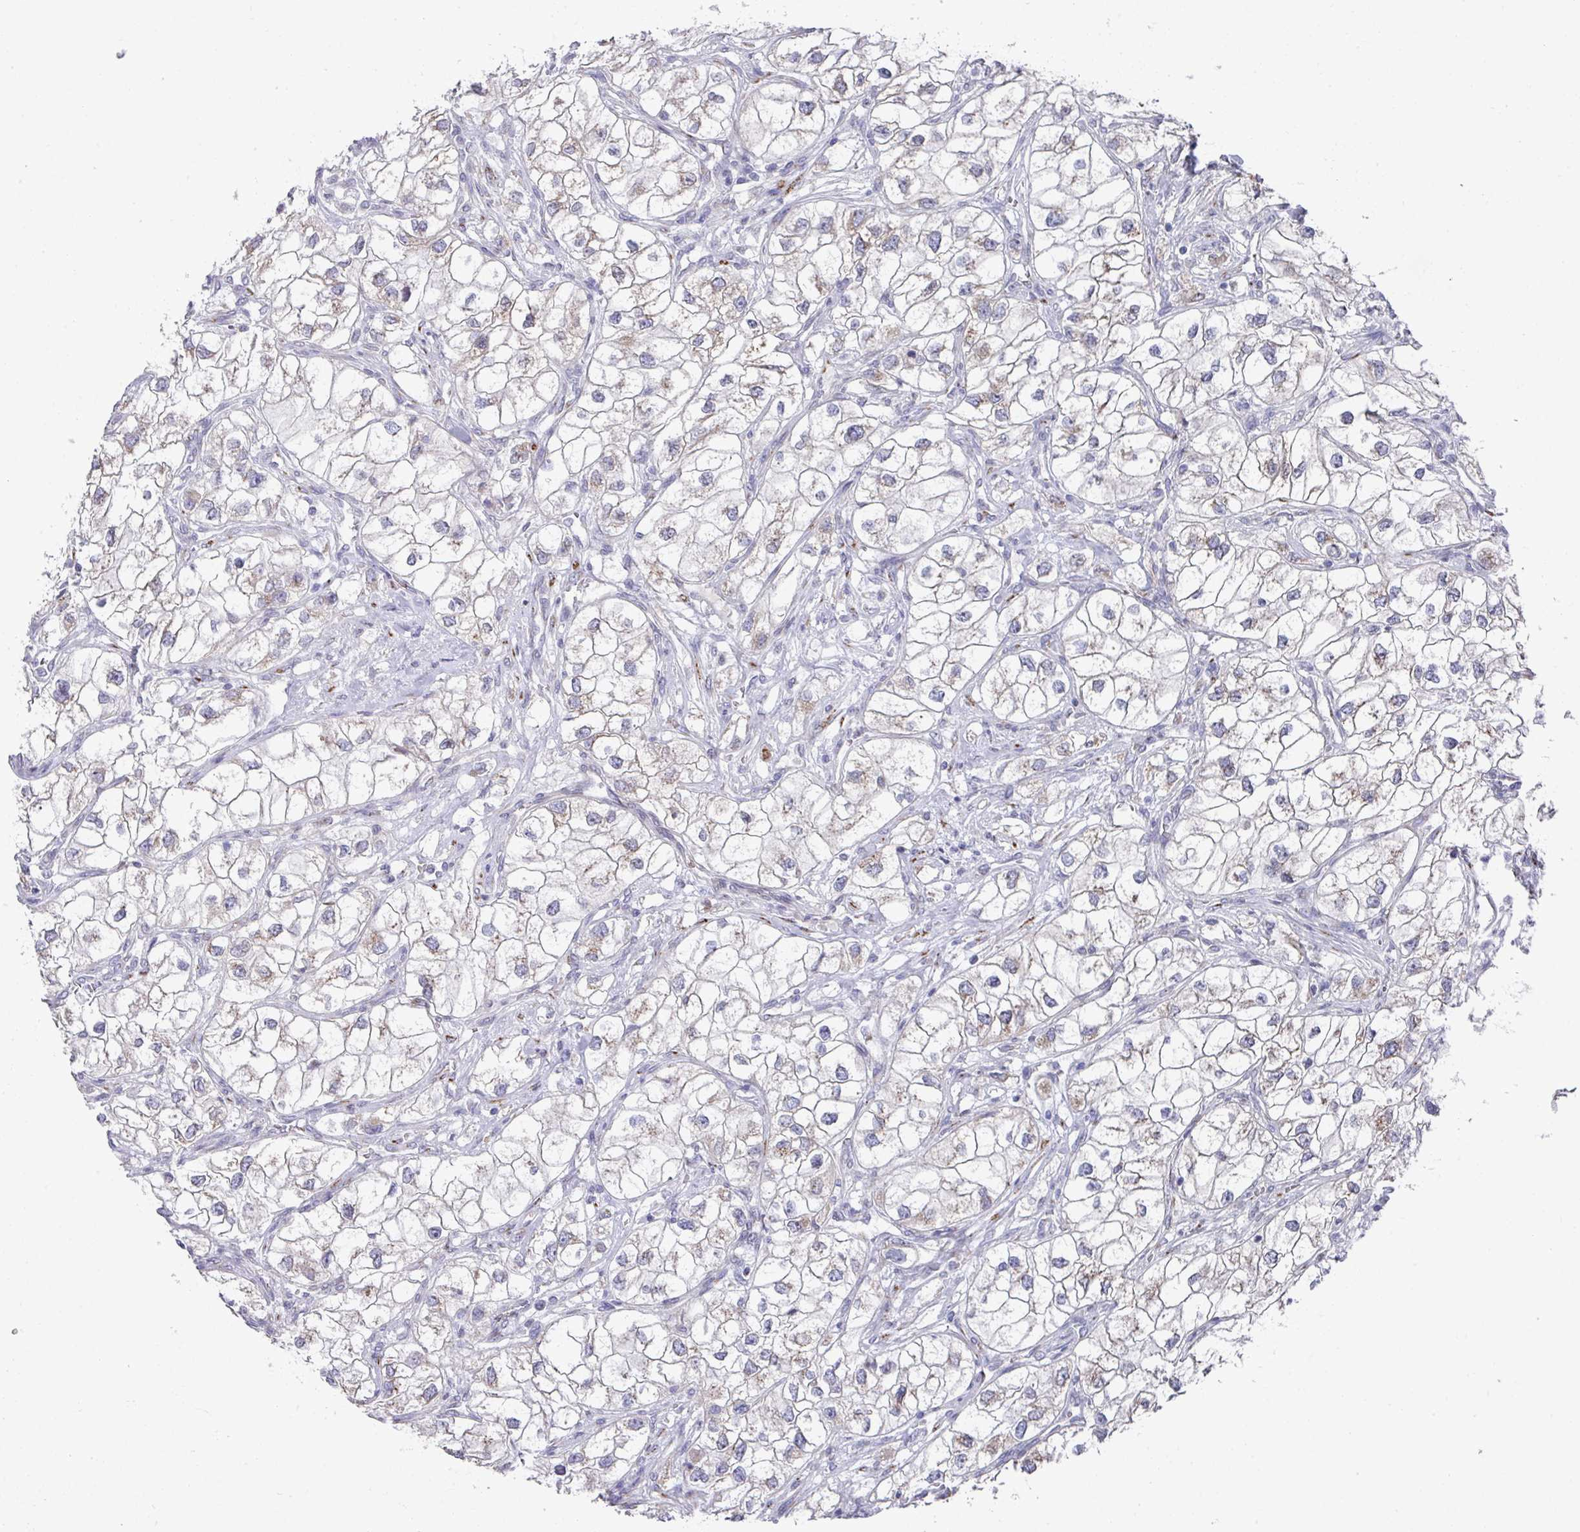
{"staining": {"intensity": "weak", "quantity": "<25%", "location": "cytoplasmic/membranous"}, "tissue": "renal cancer", "cell_type": "Tumor cells", "image_type": "cancer", "snomed": [{"axis": "morphology", "description": "Adenocarcinoma, NOS"}, {"axis": "topography", "description": "Kidney"}], "caption": "There is no significant staining in tumor cells of adenocarcinoma (renal).", "gene": "VKORC1L1", "patient": {"sex": "male", "age": 59}}